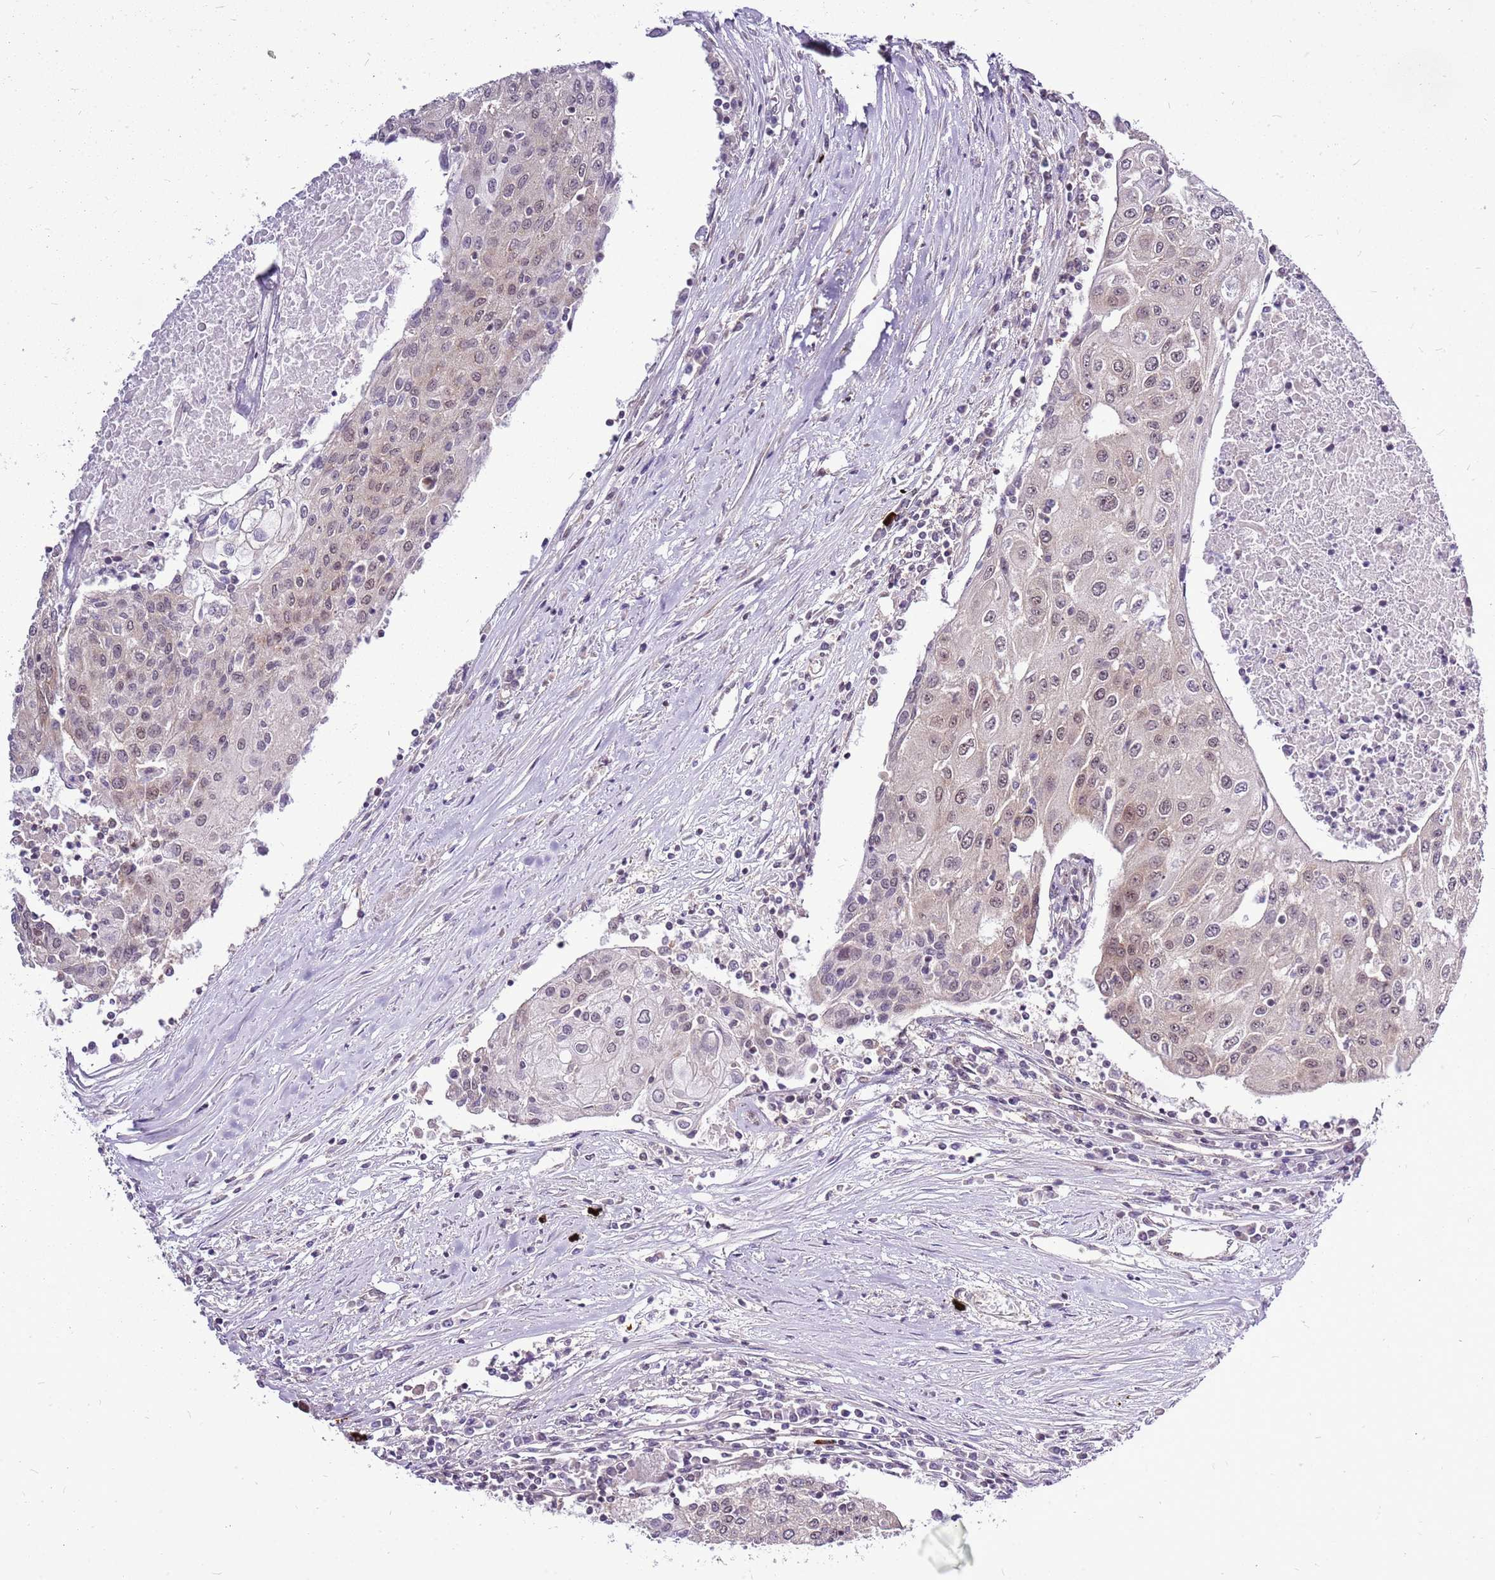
{"staining": {"intensity": "weak", "quantity": "25%-75%", "location": "nuclear"}, "tissue": "urothelial cancer", "cell_type": "Tumor cells", "image_type": "cancer", "snomed": [{"axis": "morphology", "description": "Urothelial carcinoma, High grade"}, {"axis": "topography", "description": "Urinary bladder"}], "caption": "The immunohistochemical stain highlights weak nuclear positivity in tumor cells of urothelial cancer tissue.", "gene": "CCDC166", "patient": {"sex": "female", "age": 85}}